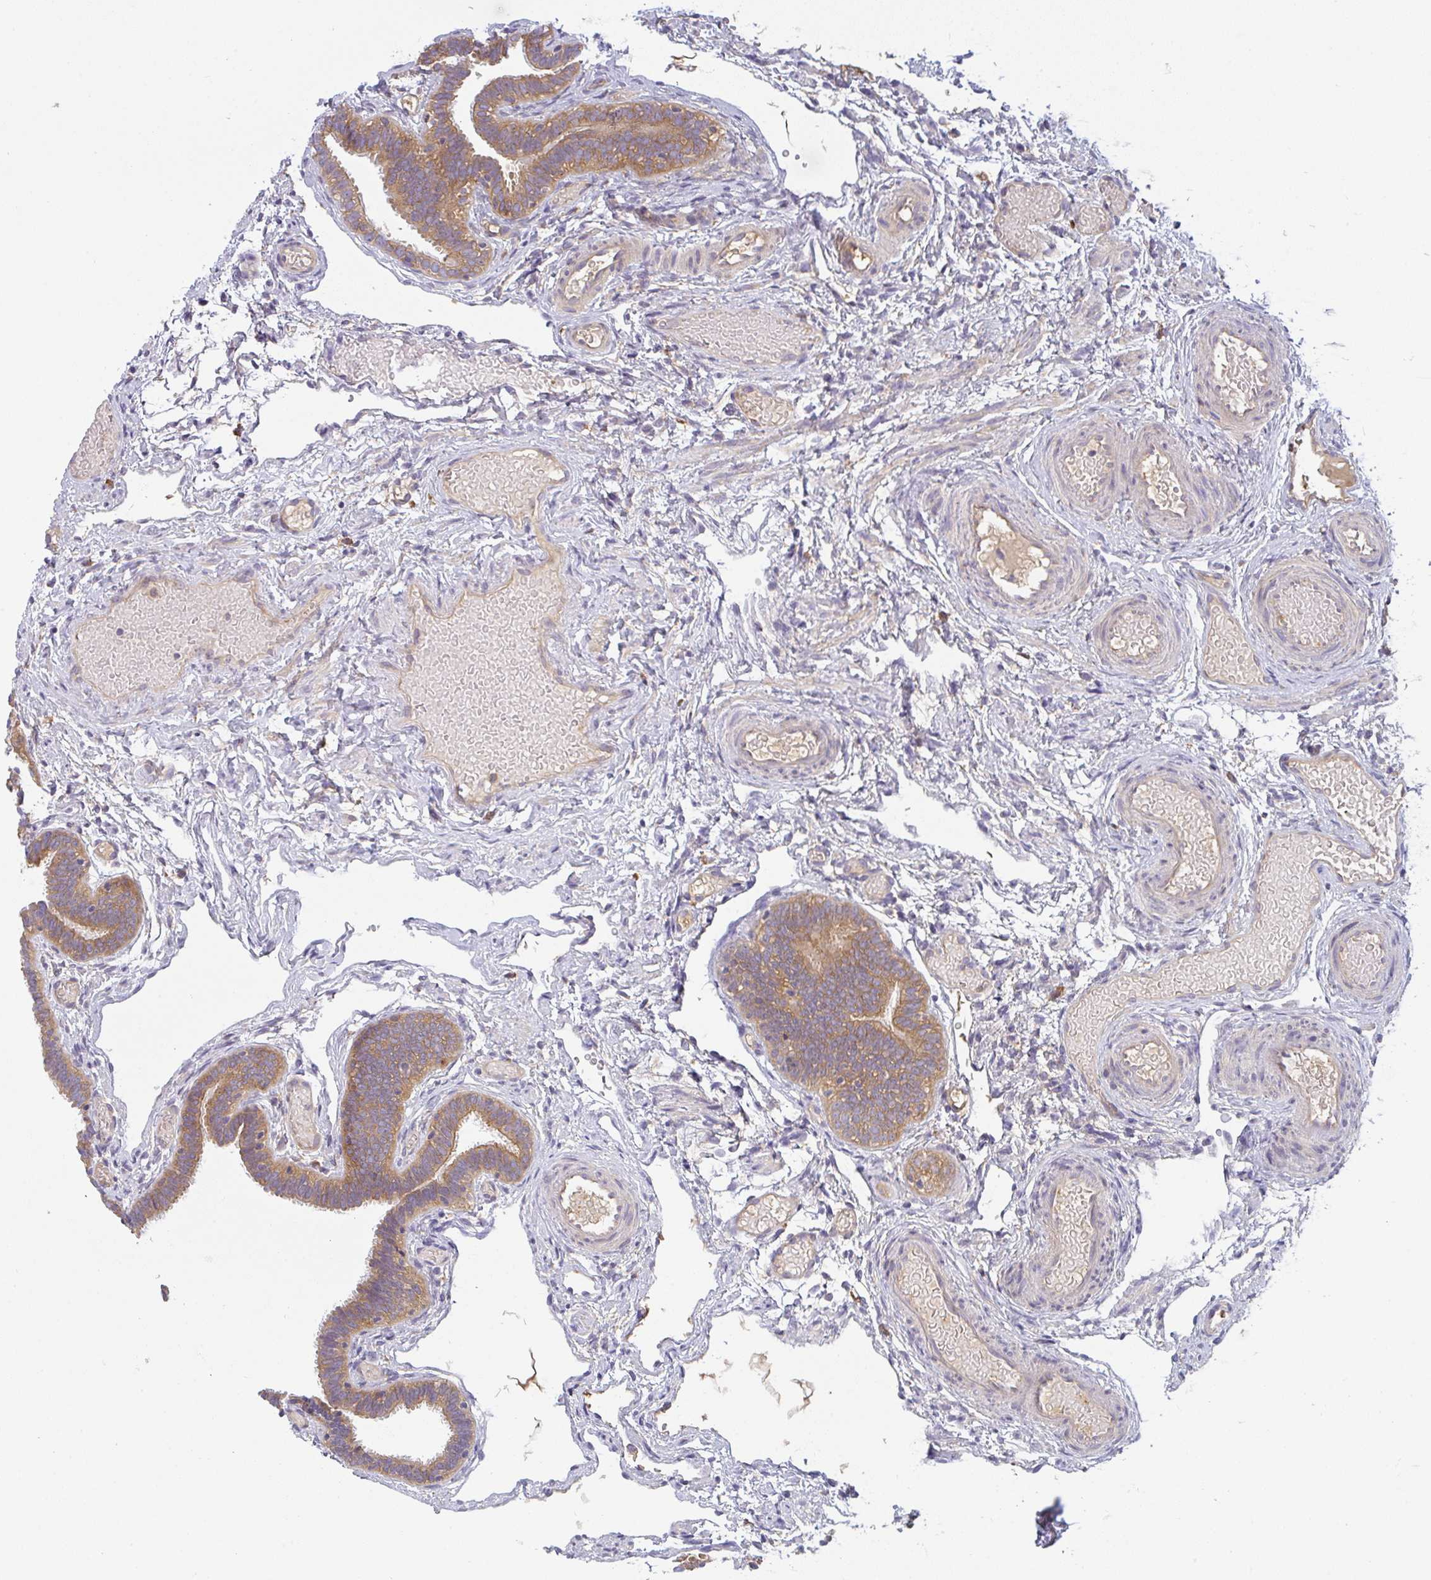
{"staining": {"intensity": "moderate", "quantity": ">75%", "location": "cytoplasmic/membranous"}, "tissue": "fallopian tube", "cell_type": "Glandular cells", "image_type": "normal", "snomed": [{"axis": "morphology", "description": "Normal tissue, NOS"}, {"axis": "topography", "description": "Fallopian tube"}], "caption": "Fallopian tube stained with DAB (3,3'-diaminobenzidine) immunohistochemistry exhibits medium levels of moderate cytoplasmic/membranous expression in approximately >75% of glandular cells.", "gene": "SNX5", "patient": {"sex": "female", "age": 37}}